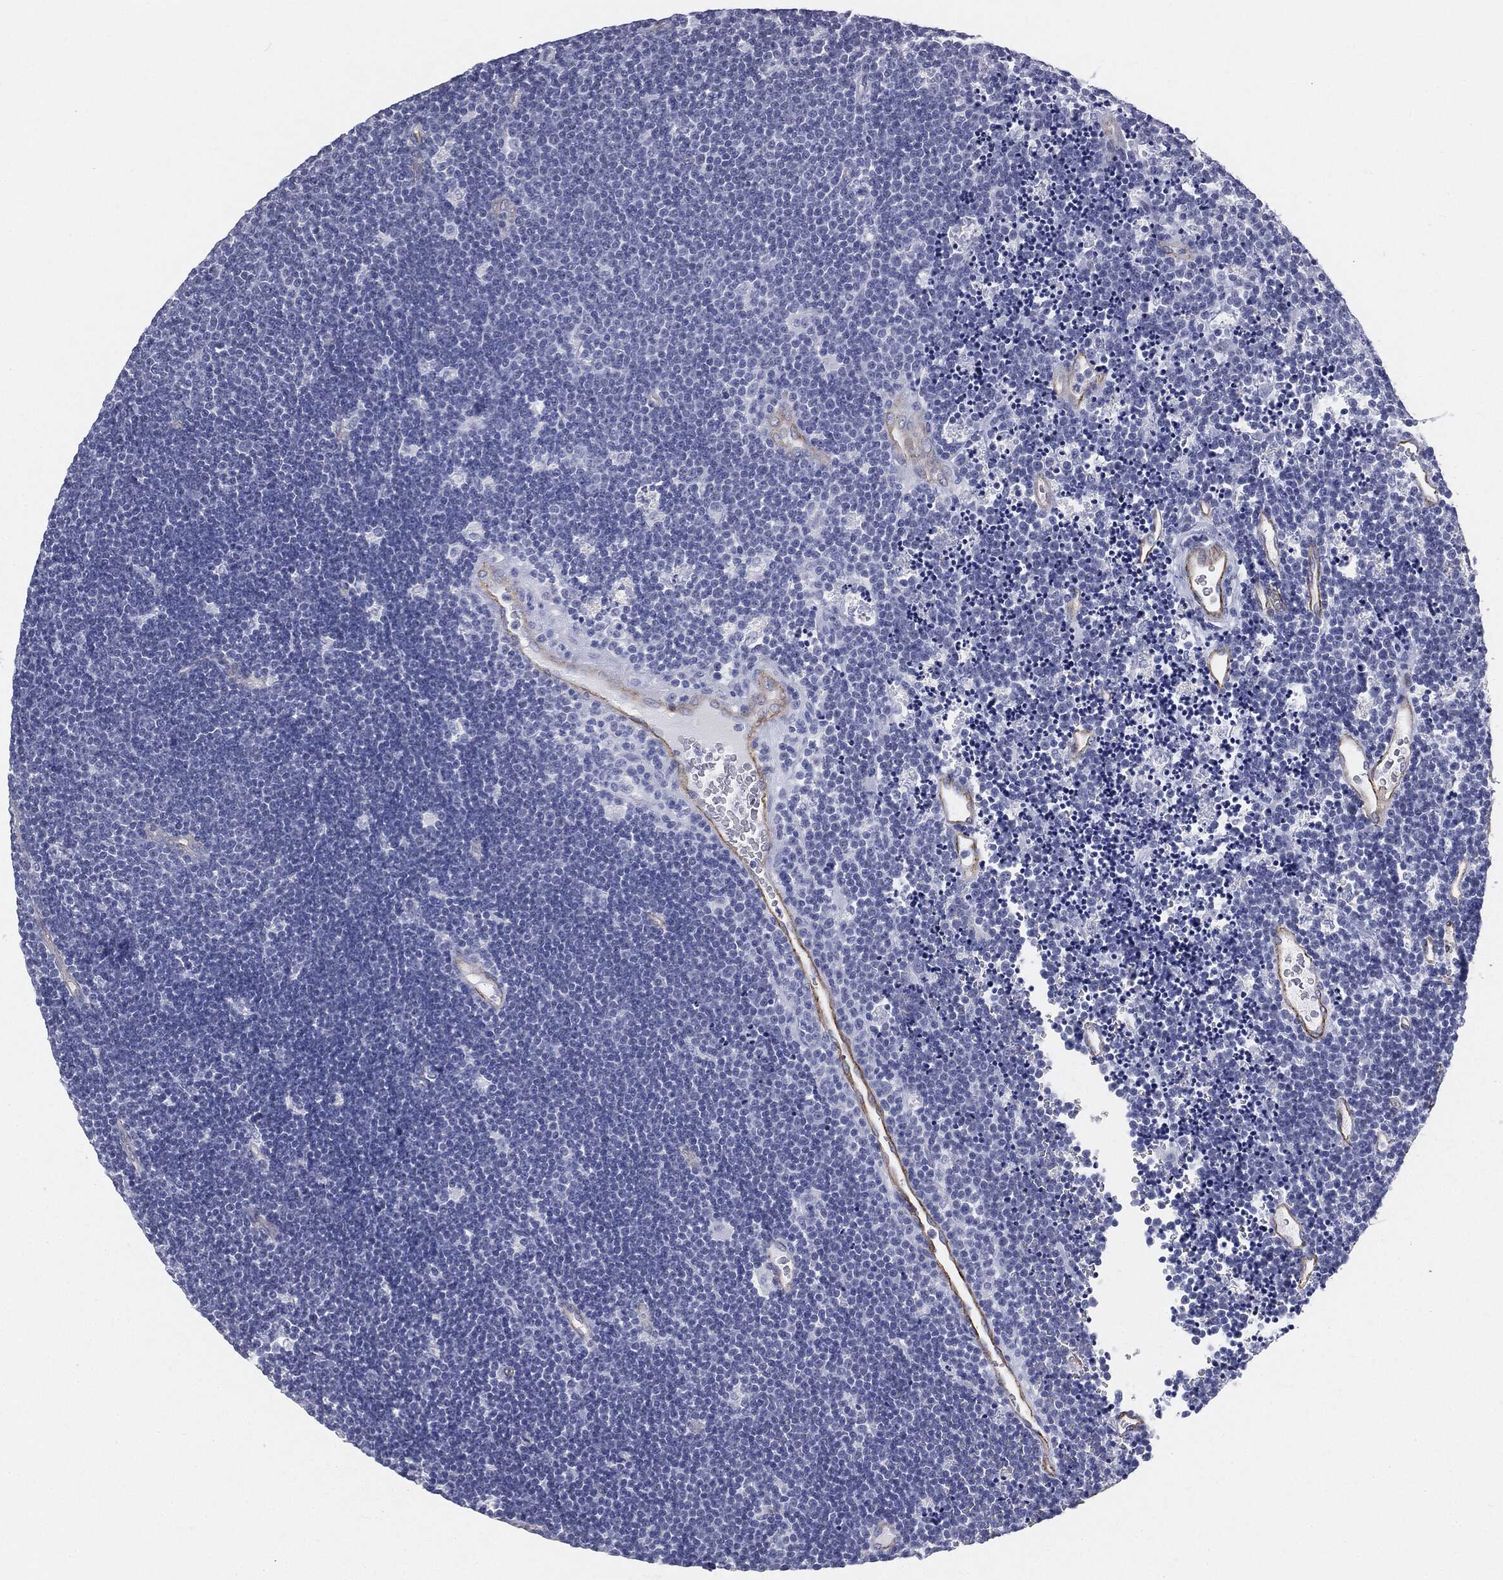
{"staining": {"intensity": "negative", "quantity": "none", "location": "none"}, "tissue": "lymphoma", "cell_type": "Tumor cells", "image_type": "cancer", "snomed": [{"axis": "morphology", "description": "Malignant lymphoma, non-Hodgkin's type, Low grade"}, {"axis": "topography", "description": "Brain"}], "caption": "Immunohistochemistry image of malignant lymphoma, non-Hodgkin's type (low-grade) stained for a protein (brown), which demonstrates no expression in tumor cells.", "gene": "MUC5AC", "patient": {"sex": "female", "age": 66}}